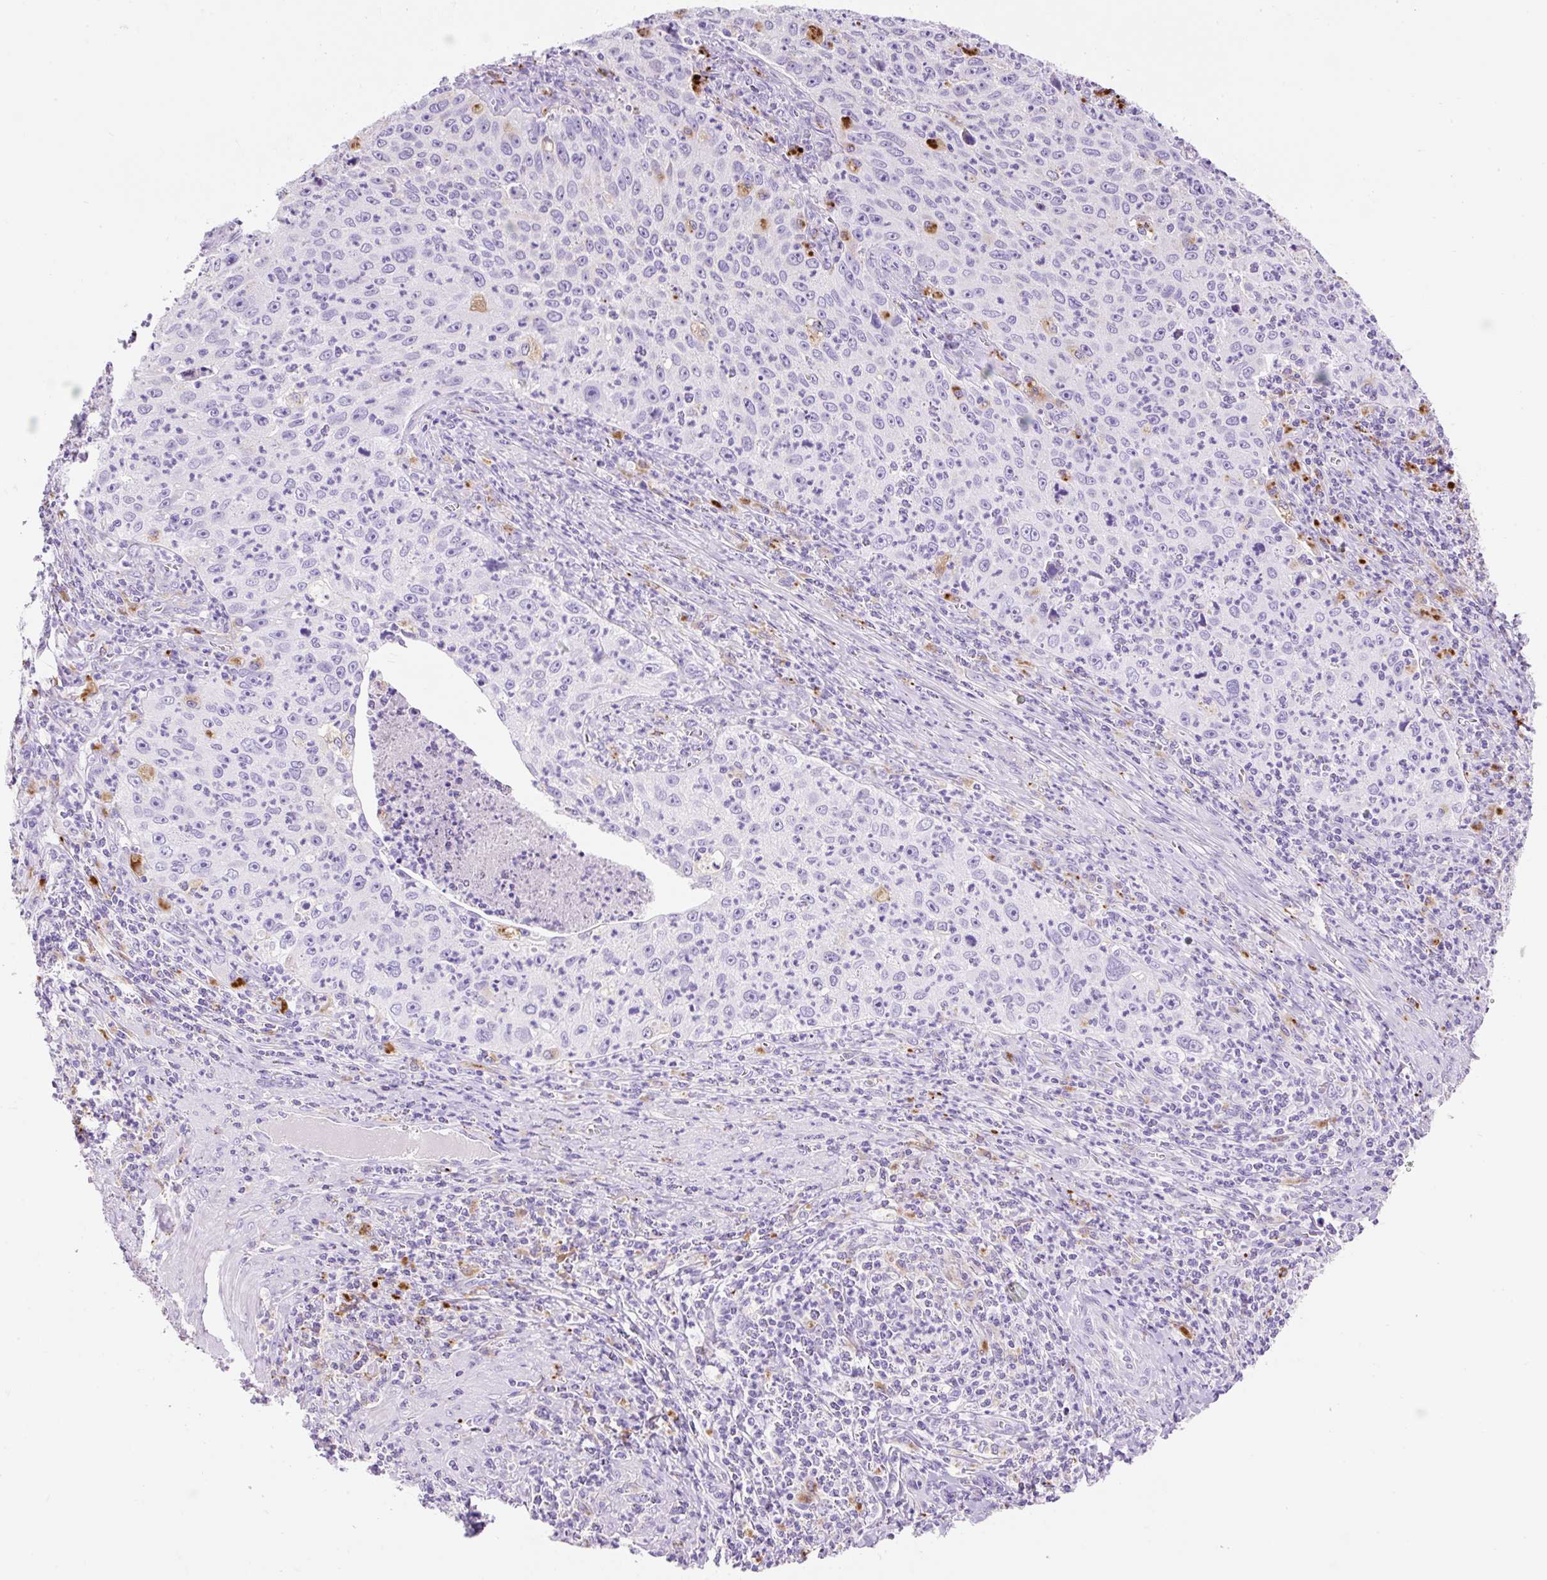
{"staining": {"intensity": "negative", "quantity": "none", "location": "none"}, "tissue": "cervical cancer", "cell_type": "Tumor cells", "image_type": "cancer", "snomed": [{"axis": "morphology", "description": "Squamous cell carcinoma, NOS"}, {"axis": "topography", "description": "Cervix"}], "caption": "Cervical squamous cell carcinoma was stained to show a protein in brown. There is no significant staining in tumor cells. (DAB immunohistochemistry with hematoxylin counter stain).", "gene": "HEXB", "patient": {"sex": "female", "age": 30}}